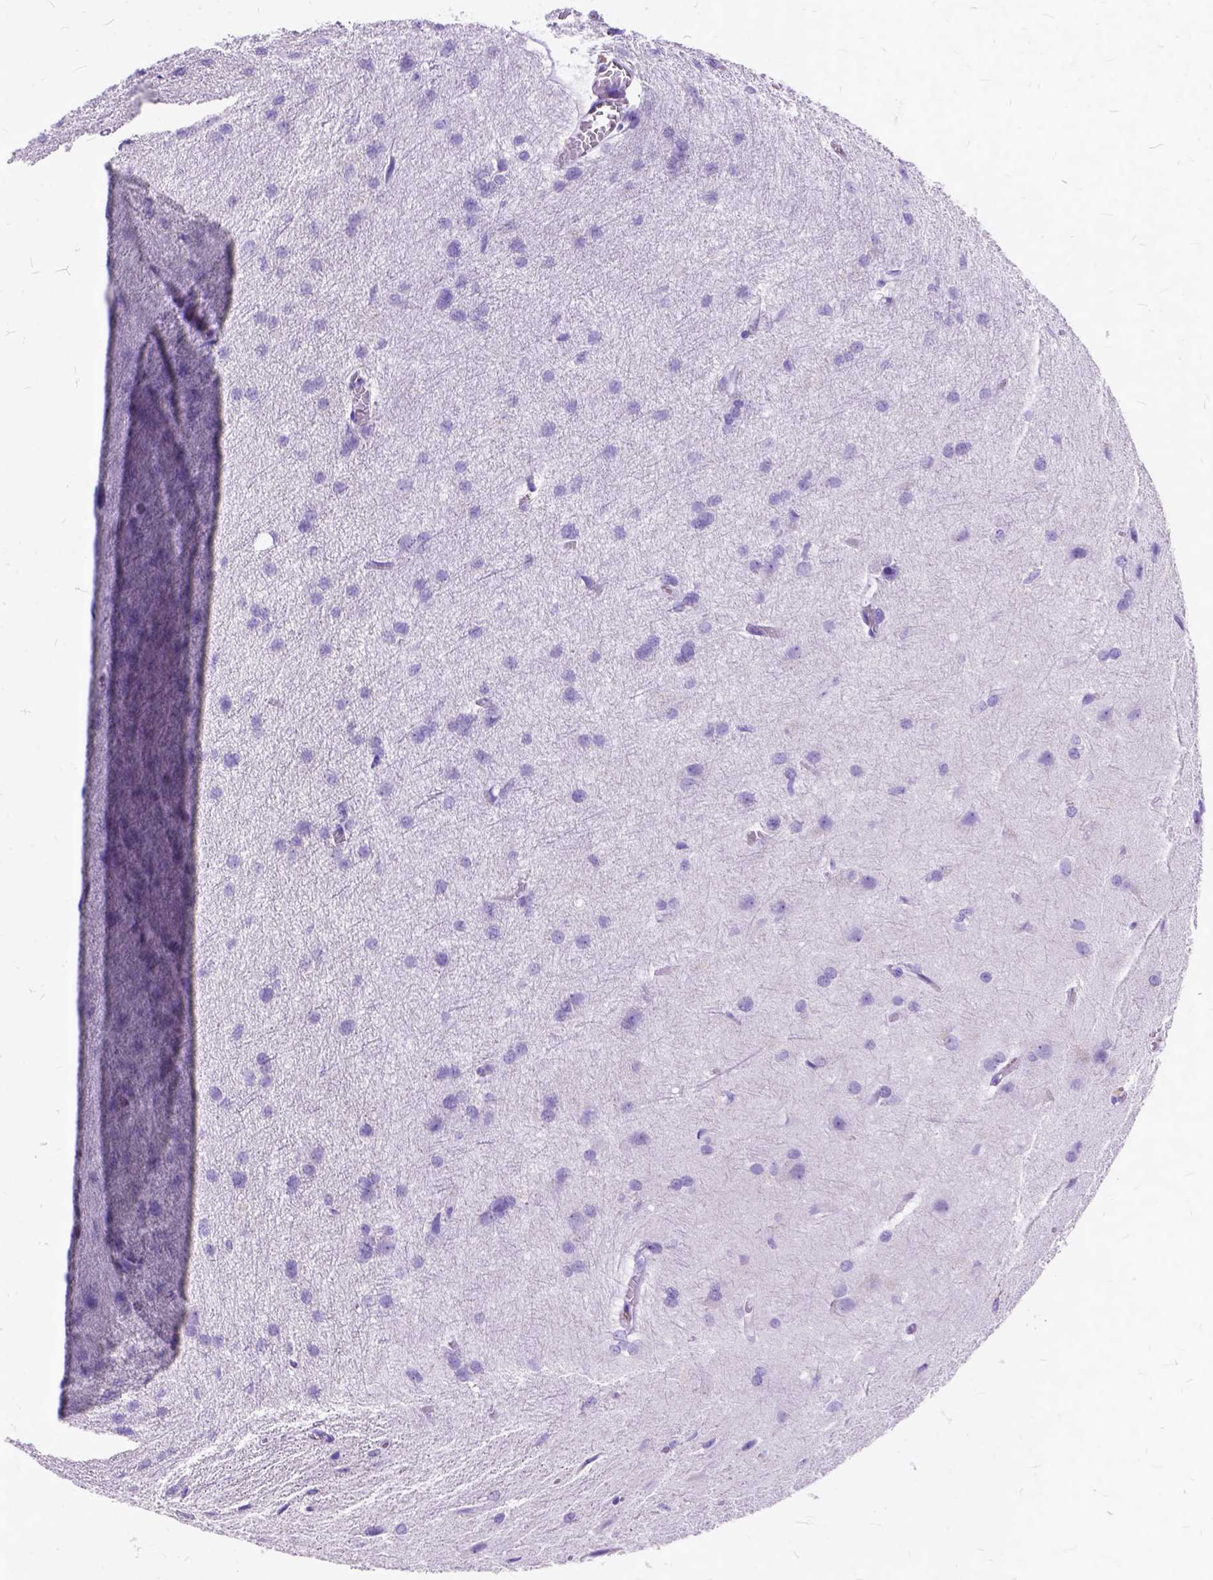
{"staining": {"intensity": "negative", "quantity": "none", "location": "none"}, "tissue": "glioma", "cell_type": "Tumor cells", "image_type": "cancer", "snomed": [{"axis": "morphology", "description": "Glioma, malignant, High grade"}, {"axis": "topography", "description": "Brain"}], "caption": "This histopathology image is of glioma stained with immunohistochemistry (IHC) to label a protein in brown with the nuclei are counter-stained blue. There is no expression in tumor cells.", "gene": "C1QTNF3", "patient": {"sex": "male", "age": 68}}